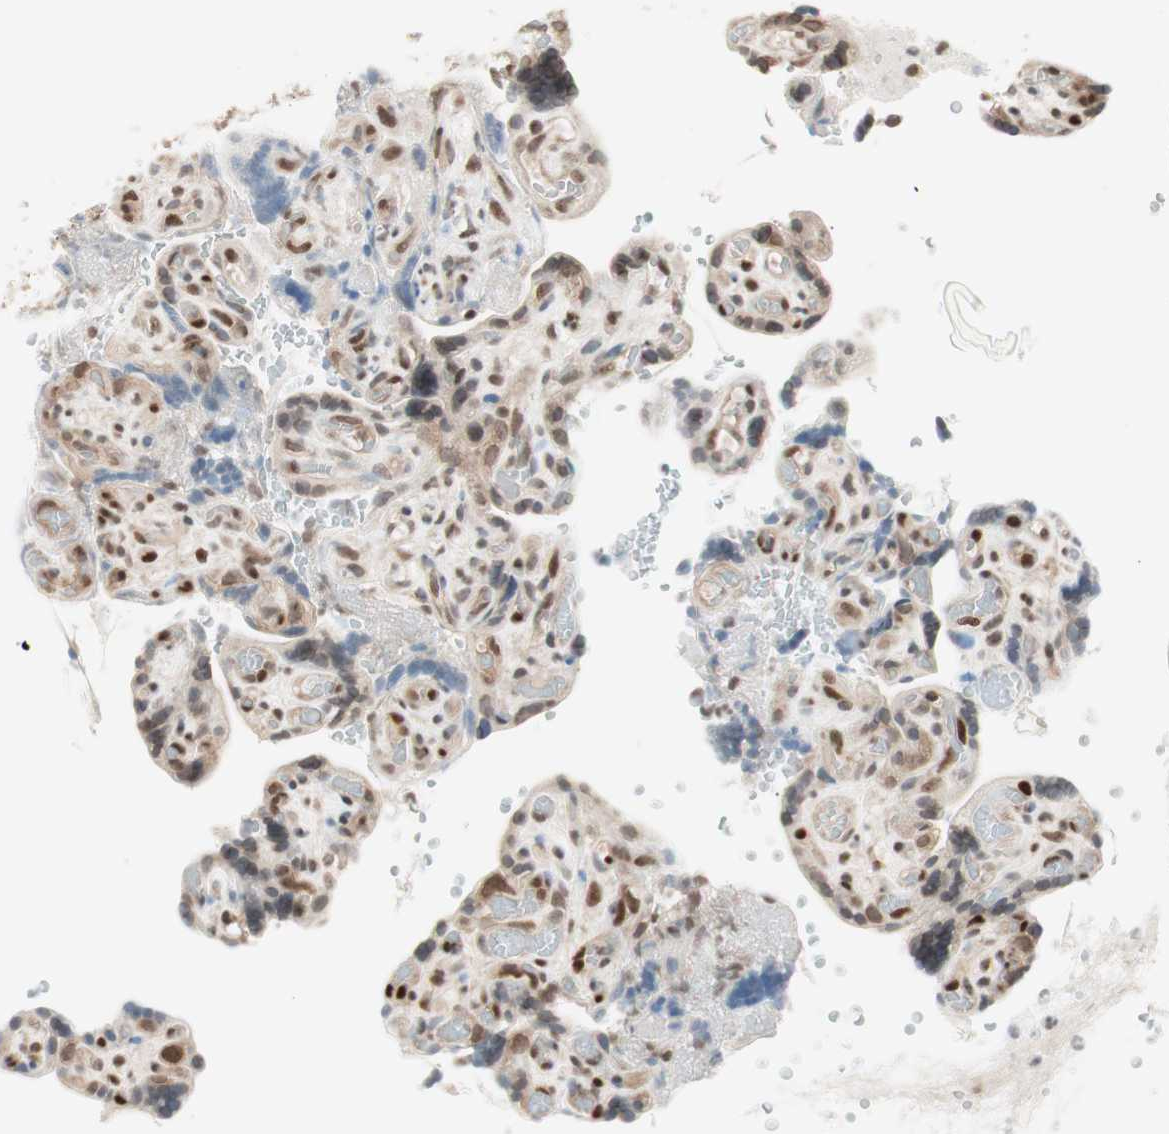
{"staining": {"intensity": "weak", "quantity": "25%-75%", "location": "cytoplasmic/membranous"}, "tissue": "placenta", "cell_type": "Decidual cells", "image_type": "normal", "snomed": [{"axis": "morphology", "description": "Normal tissue, NOS"}, {"axis": "topography", "description": "Placenta"}], "caption": "IHC of benign placenta exhibits low levels of weak cytoplasmic/membranous expression in approximately 25%-75% of decidual cells. The protein is stained brown, and the nuclei are stained in blue (DAB IHC with brightfield microscopy, high magnification).", "gene": "UBE2I", "patient": {"sex": "female", "age": 30}}